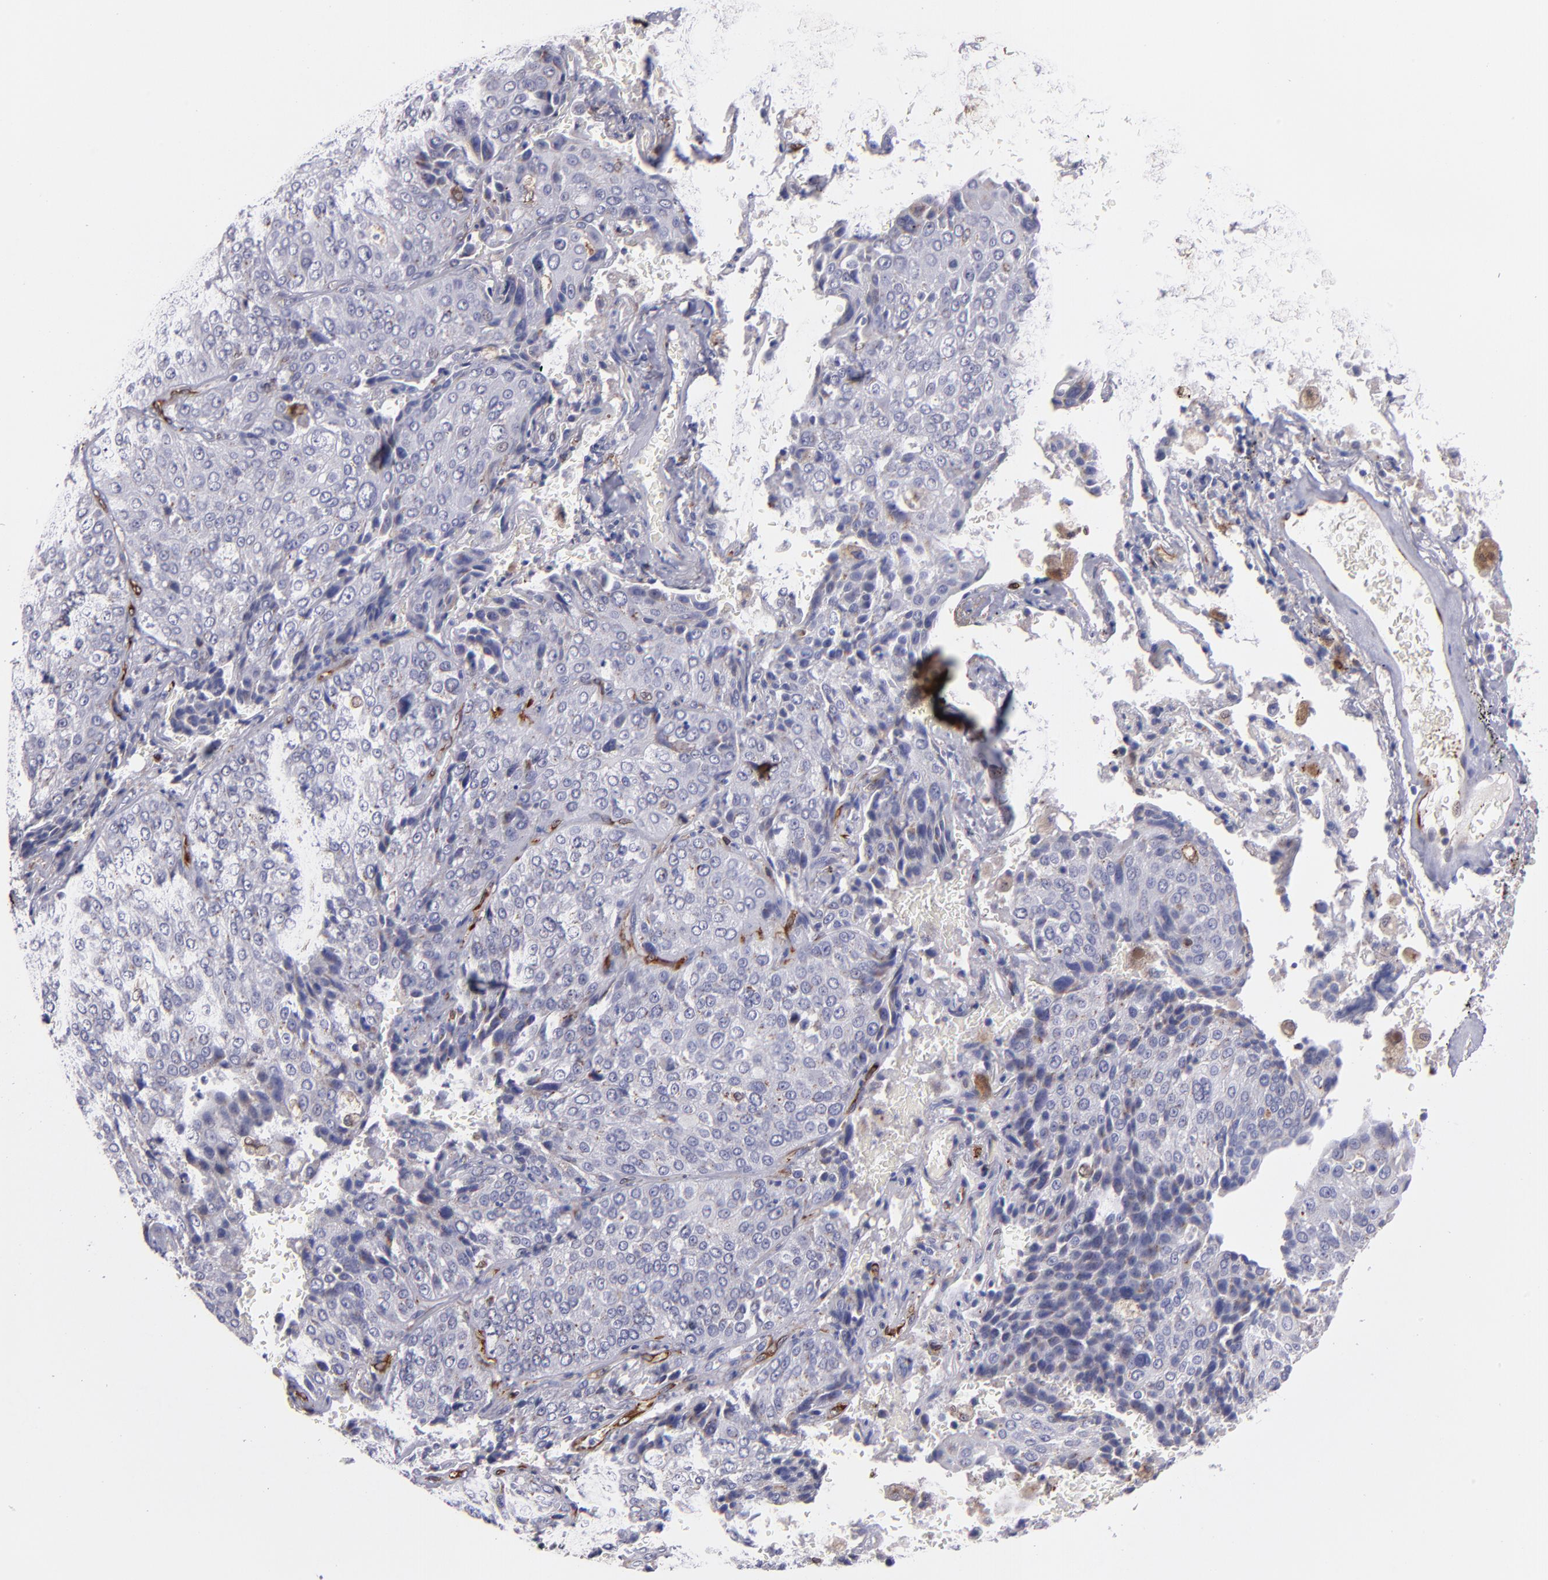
{"staining": {"intensity": "negative", "quantity": "none", "location": "none"}, "tissue": "lung cancer", "cell_type": "Tumor cells", "image_type": "cancer", "snomed": [{"axis": "morphology", "description": "Squamous cell carcinoma, NOS"}, {"axis": "topography", "description": "Lung"}], "caption": "High magnification brightfield microscopy of lung cancer (squamous cell carcinoma) stained with DAB (3,3'-diaminobenzidine) (brown) and counterstained with hematoxylin (blue): tumor cells show no significant expression.", "gene": "PTGS1", "patient": {"sex": "male", "age": 54}}